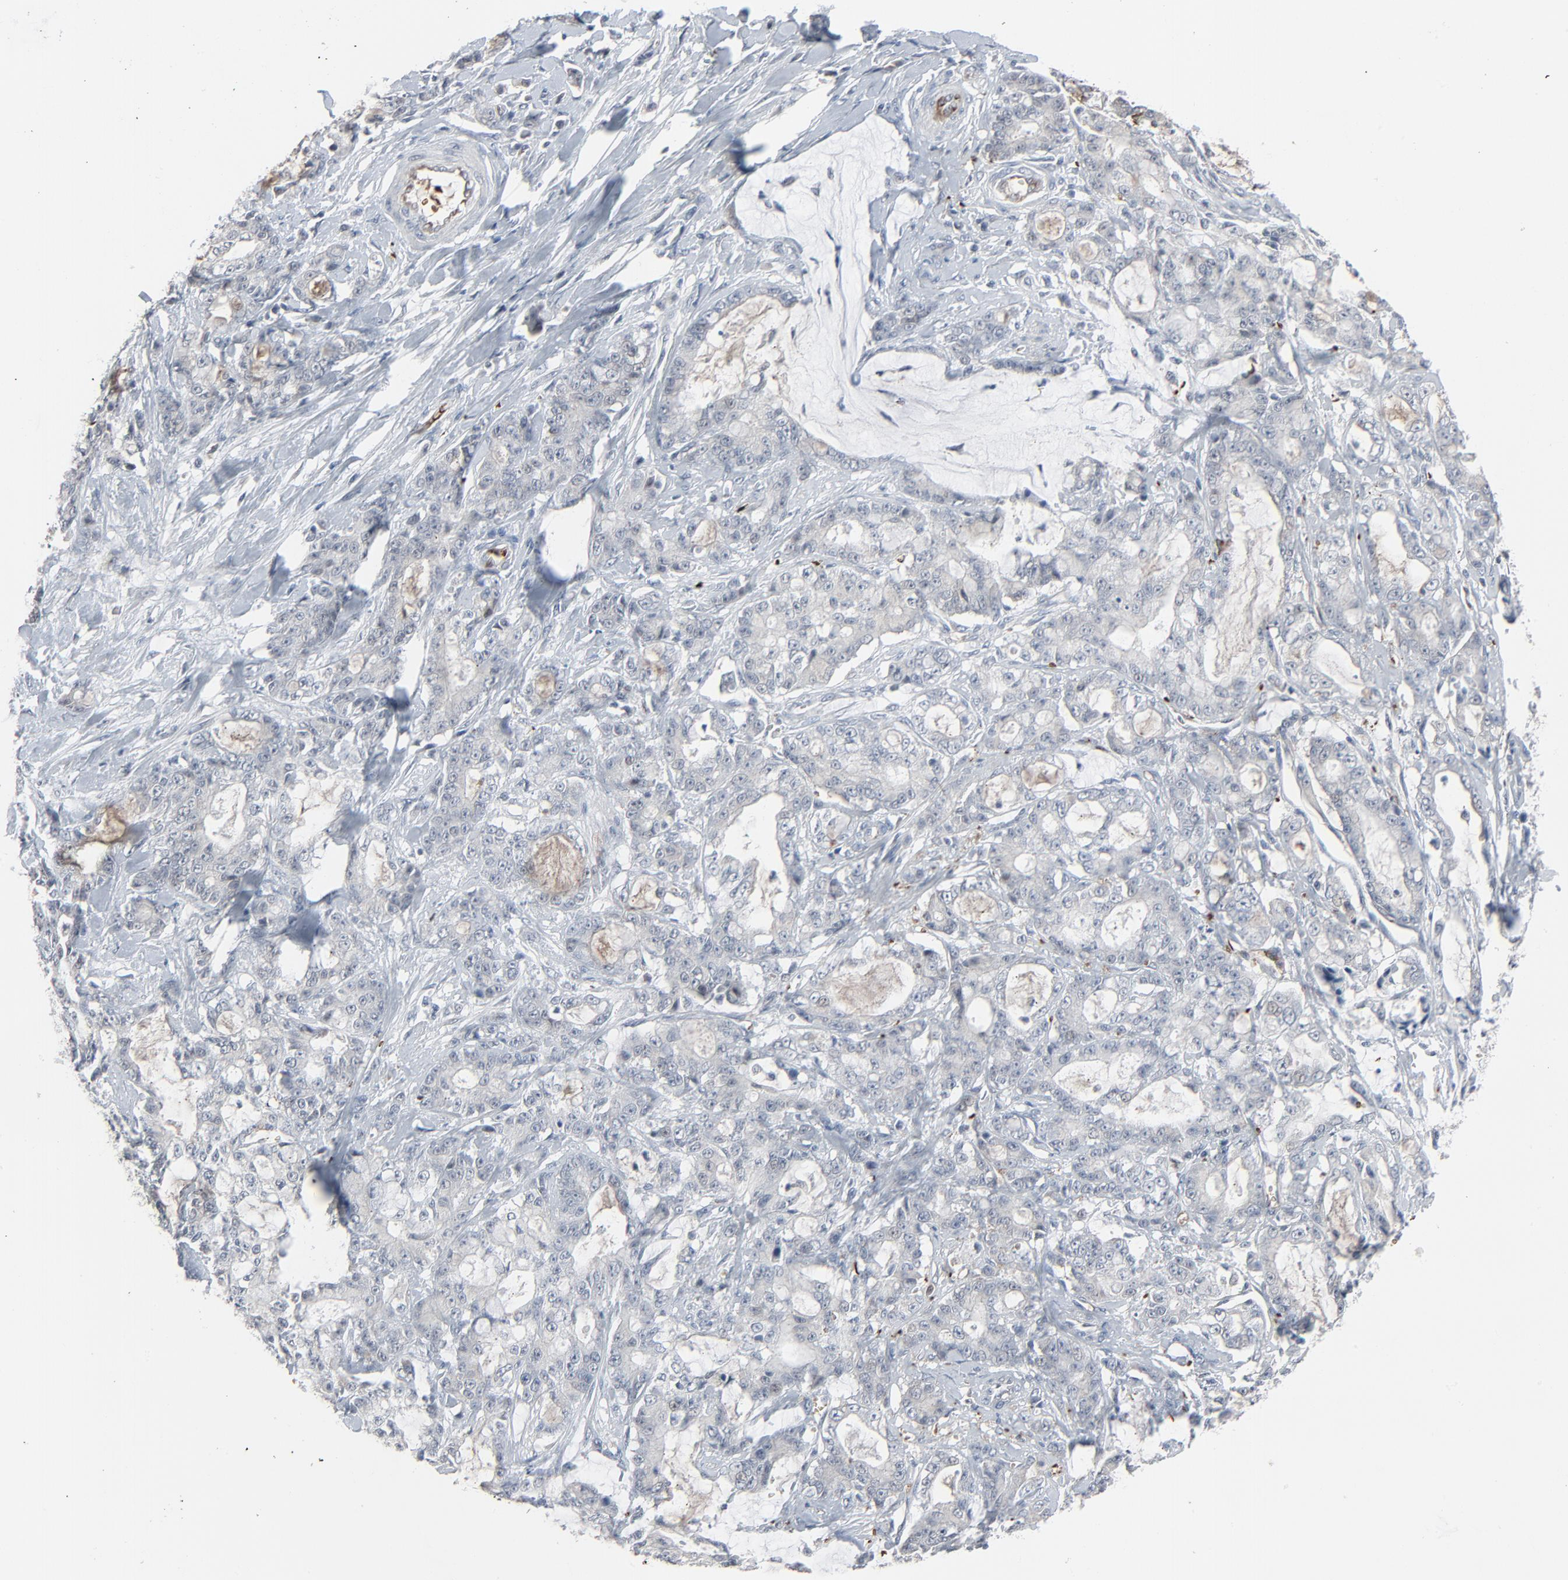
{"staining": {"intensity": "moderate", "quantity": "<25%", "location": "cytoplasmic/membranous"}, "tissue": "pancreatic cancer", "cell_type": "Tumor cells", "image_type": "cancer", "snomed": [{"axis": "morphology", "description": "Adenocarcinoma, NOS"}, {"axis": "topography", "description": "Pancreas"}], "caption": "A brown stain shows moderate cytoplasmic/membranous positivity of a protein in human pancreatic cancer (adenocarcinoma) tumor cells. Immunohistochemistry (ihc) stains the protein in brown and the nuclei are stained blue.", "gene": "SAGE1", "patient": {"sex": "female", "age": 73}}